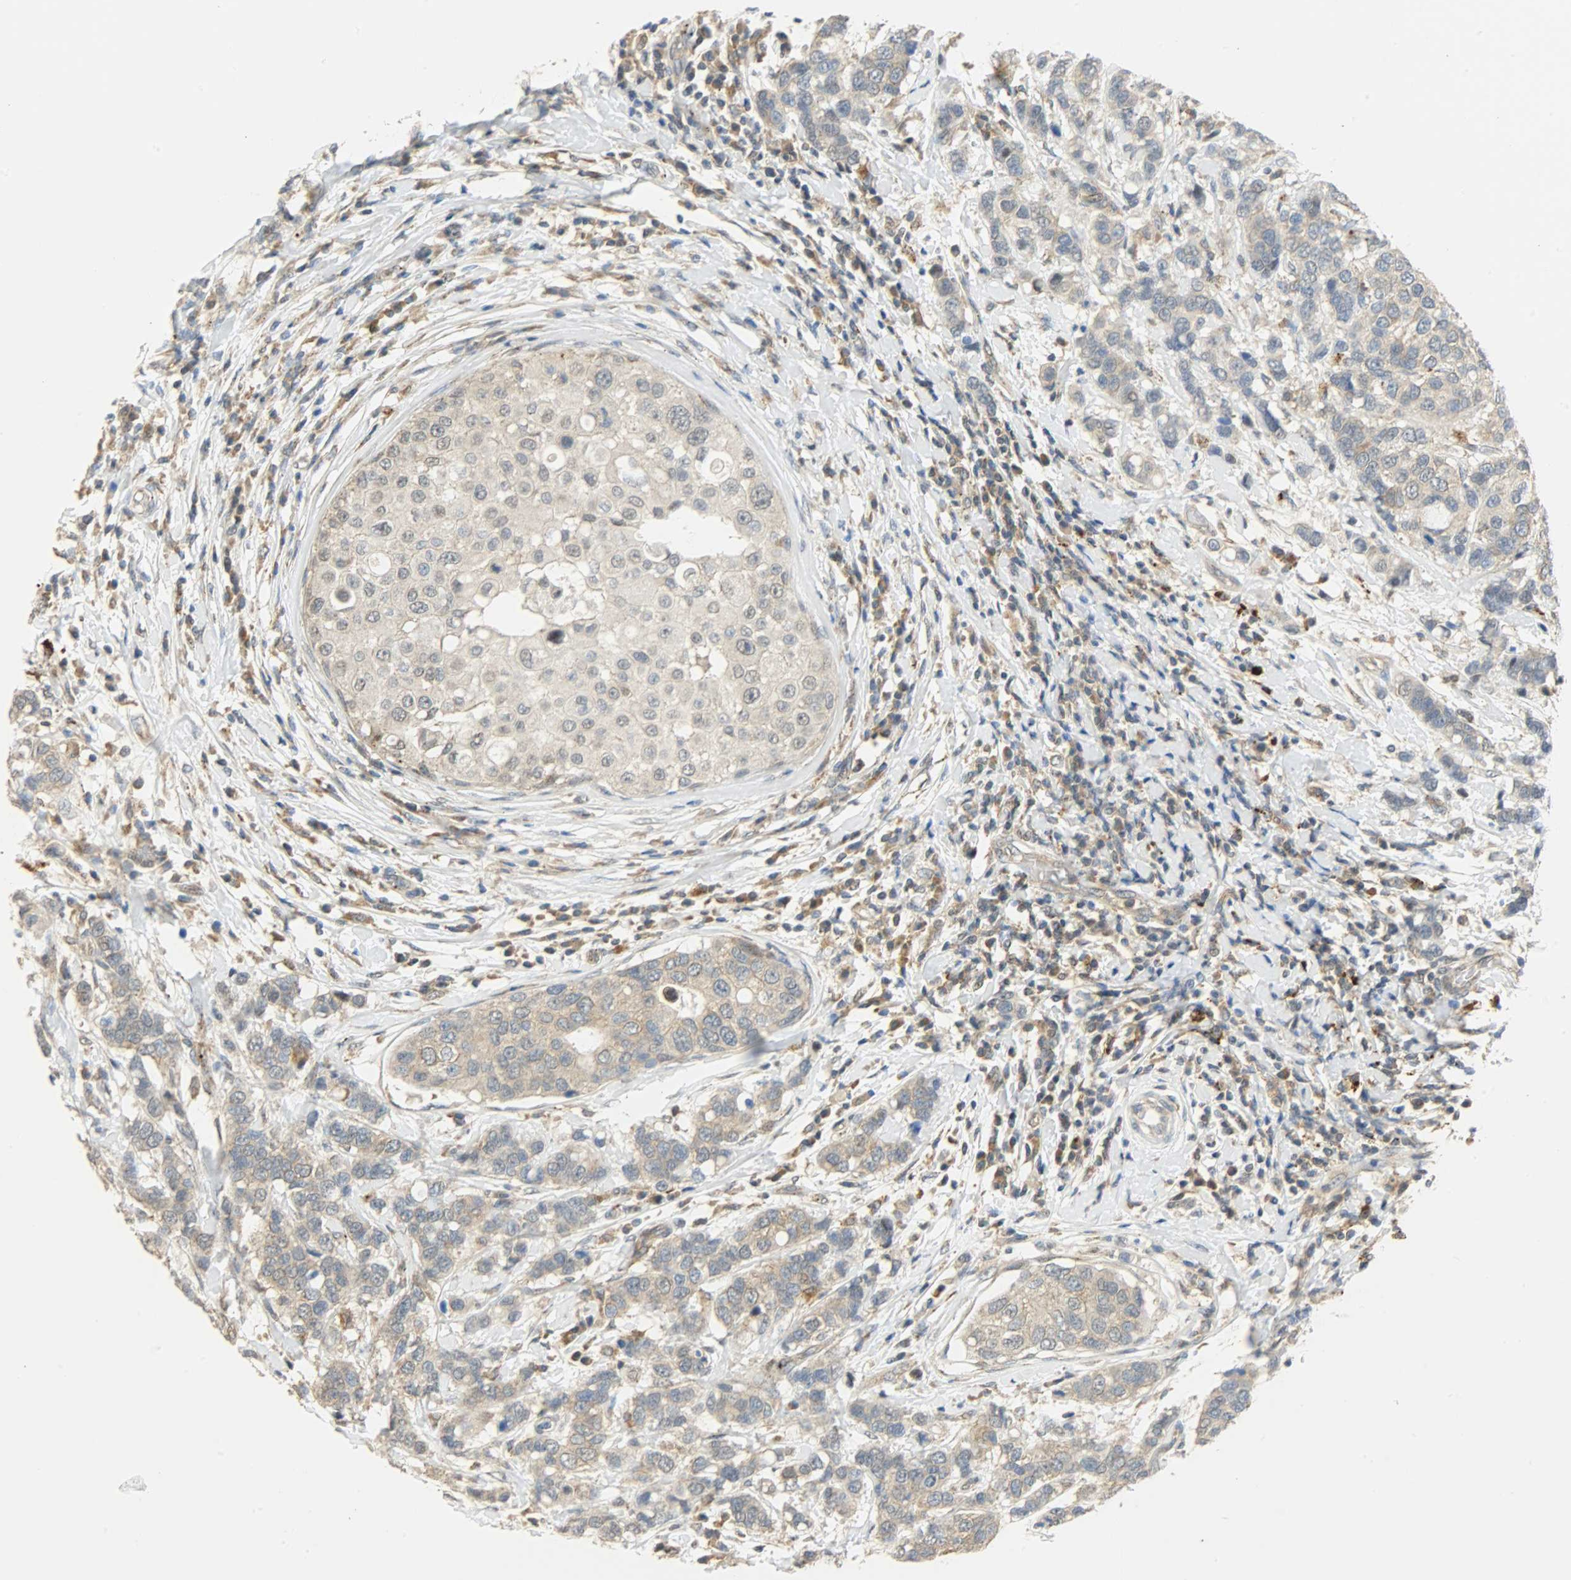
{"staining": {"intensity": "weak", "quantity": ">75%", "location": "cytoplasmic/membranous"}, "tissue": "breast cancer", "cell_type": "Tumor cells", "image_type": "cancer", "snomed": [{"axis": "morphology", "description": "Duct carcinoma"}, {"axis": "topography", "description": "Breast"}], "caption": "Immunohistochemical staining of human infiltrating ductal carcinoma (breast) demonstrates weak cytoplasmic/membranous protein positivity in about >75% of tumor cells.", "gene": "GIT2", "patient": {"sex": "female", "age": 27}}